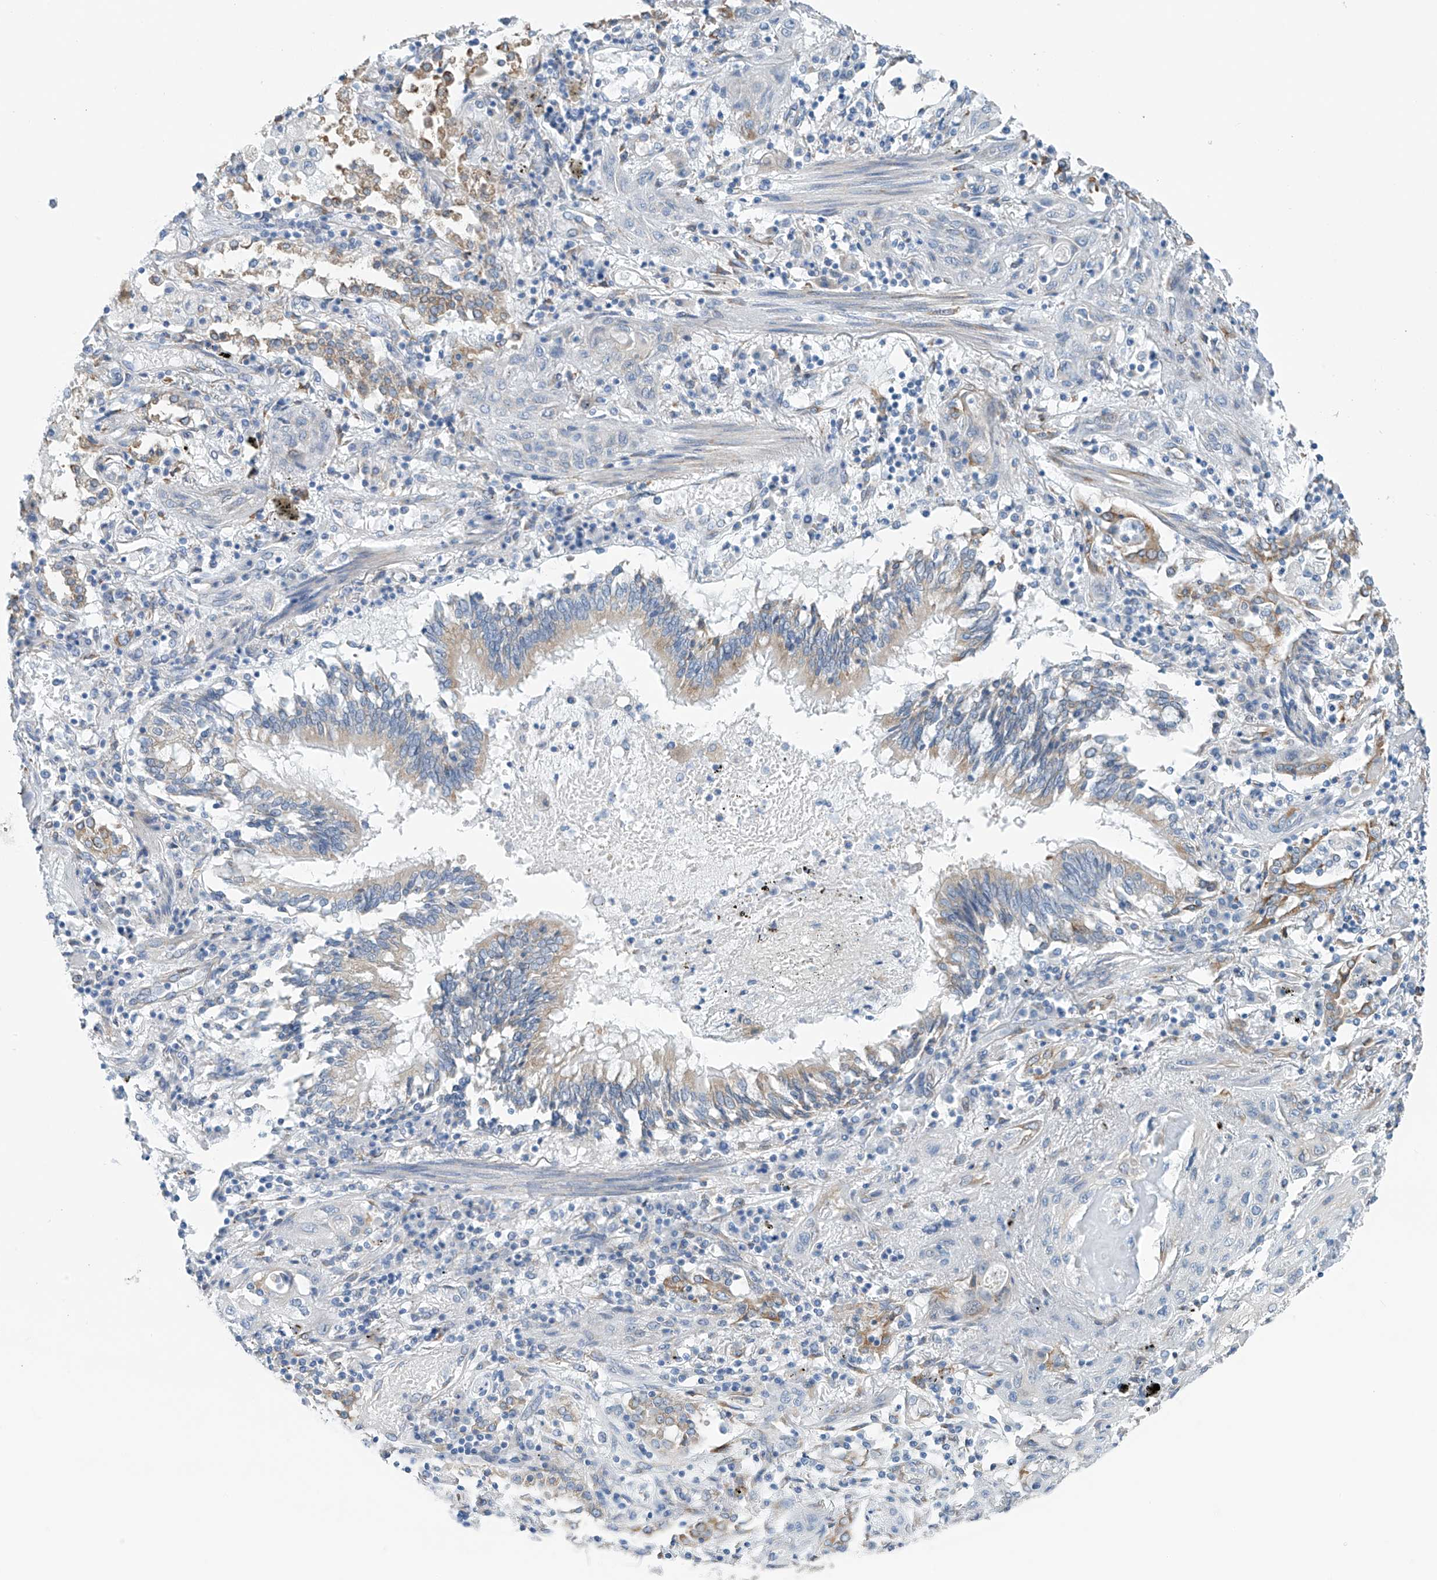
{"staining": {"intensity": "negative", "quantity": "none", "location": "none"}, "tissue": "lung cancer", "cell_type": "Tumor cells", "image_type": "cancer", "snomed": [{"axis": "morphology", "description": "Squamous cell carcinoma, NOS"}, {"axis": "topography", "description": "Lung"}], "caption": "Tumor cells show no significant positivity in lung cancer (squamous cell carcinoma).", "gene": "RCN2", "patient": {"sex": "female", "age": 47}}